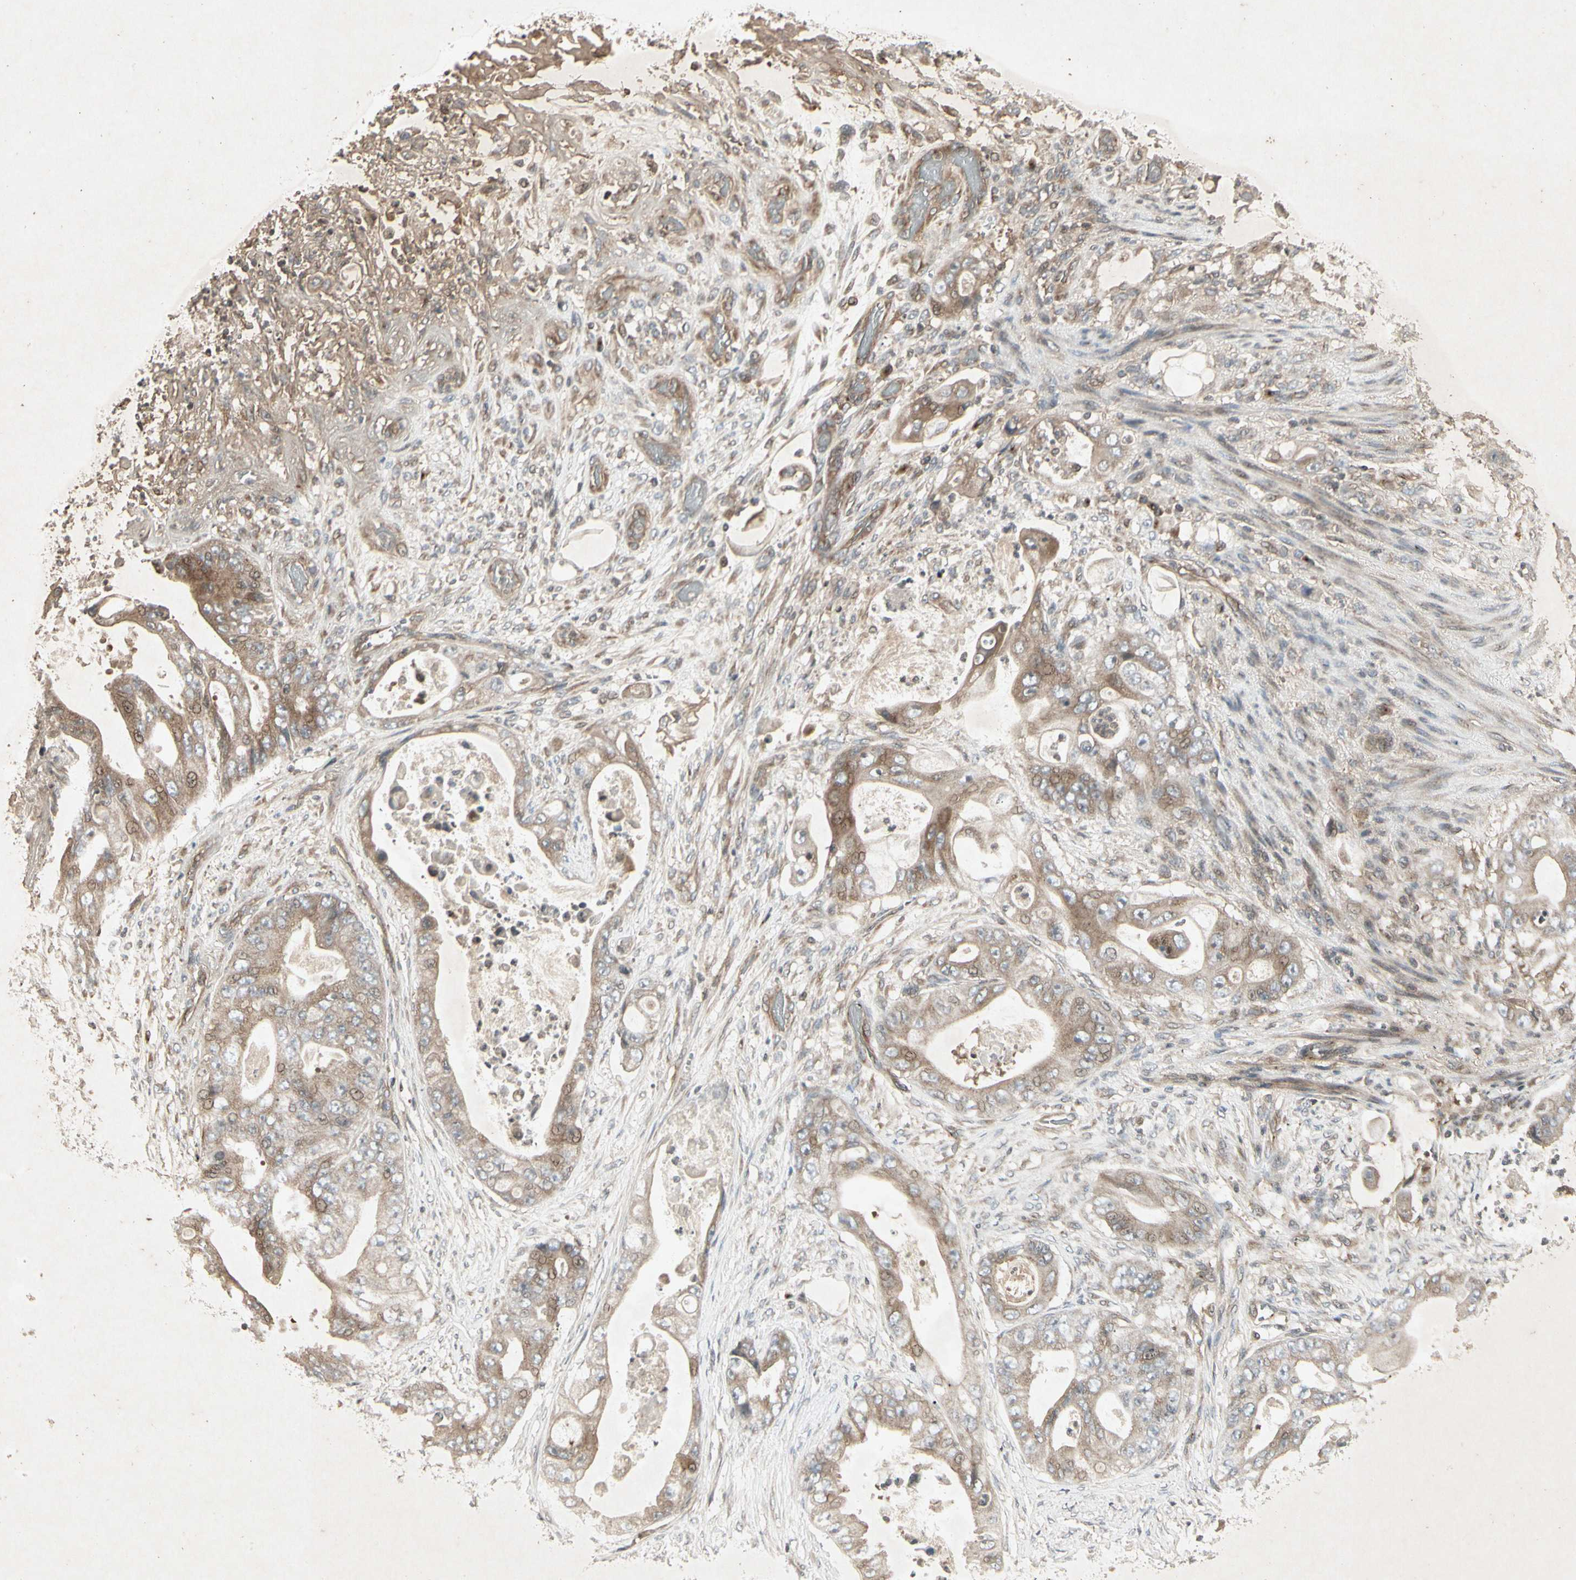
{"staining": {"intensity": "weak", "quantity": ">75%", "location": "cytoplasmic/membranous"}, "tissue": "stomach cancer", "cell_type": "Tumor cells", "image_type": "cancer", "snomed": [{"axis": "morphology", "description": "Adenocarcinoma, NOS"}, {"axis": "topography", "description": "Stomach"}], "caption": "A brown stain highlights weak cytoplasmic/membranous expression of a protein in stomach cancer tumor cells.", "gene": "TEK", "patient": {"sex": "female", "age": 73}}